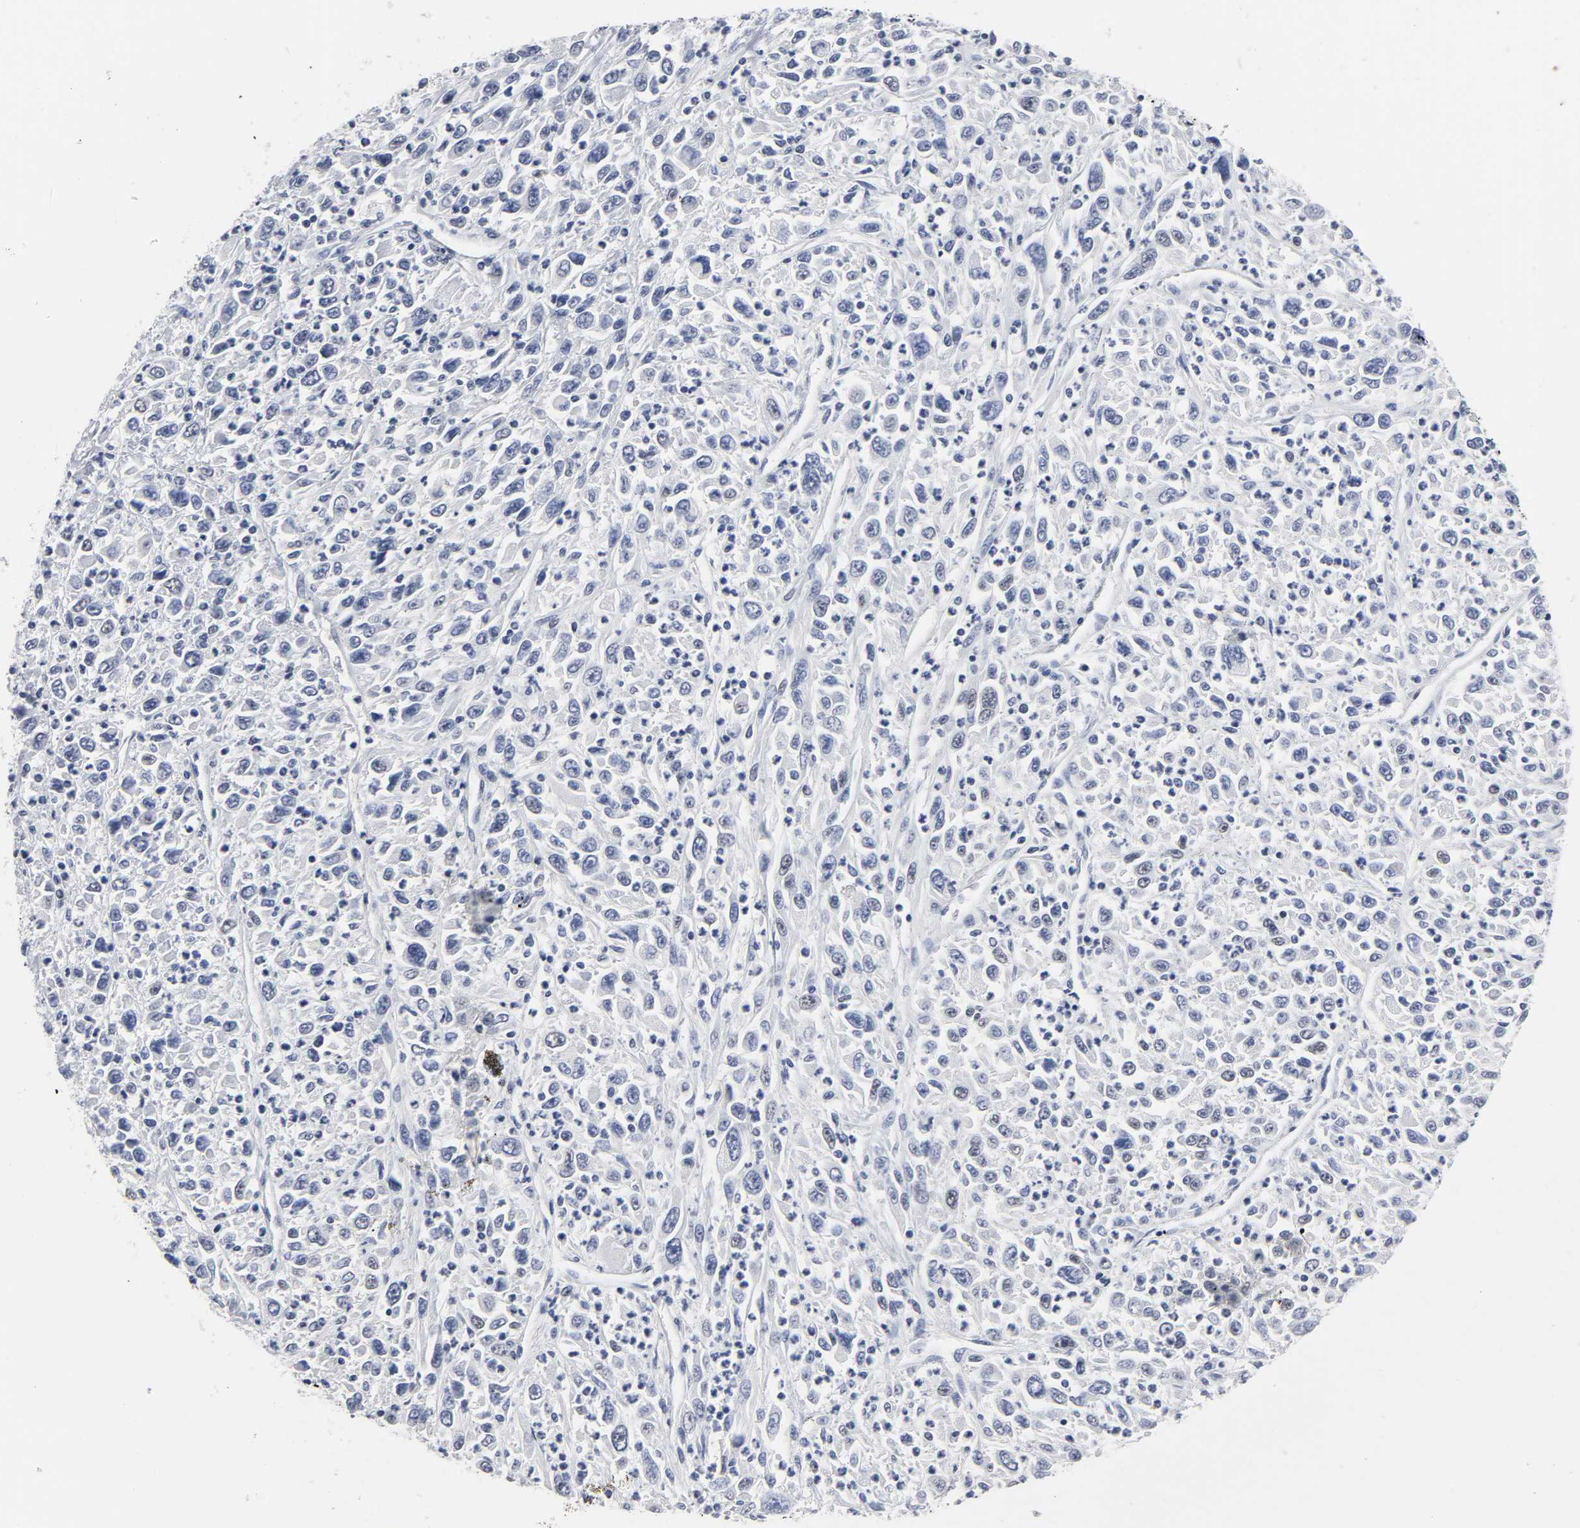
{"staining": {"intensity": "negative", "quantity": "none", "location": "none"}, "tissue": "melanoma", "cell_type": "Tumor cells", "image_type": "cancer", "snomed": [{"axis": "morphology", "description": "Malignant melanoma, Metastatic site"}, {"axis": "topography", "description": "Skin"}], "caption": "Tumor cells show no significant protein staining in melanoma. Nuclei are stained in blue.", "gene": "GRHL2", "patient": {"sex": "female", "age": 56}}